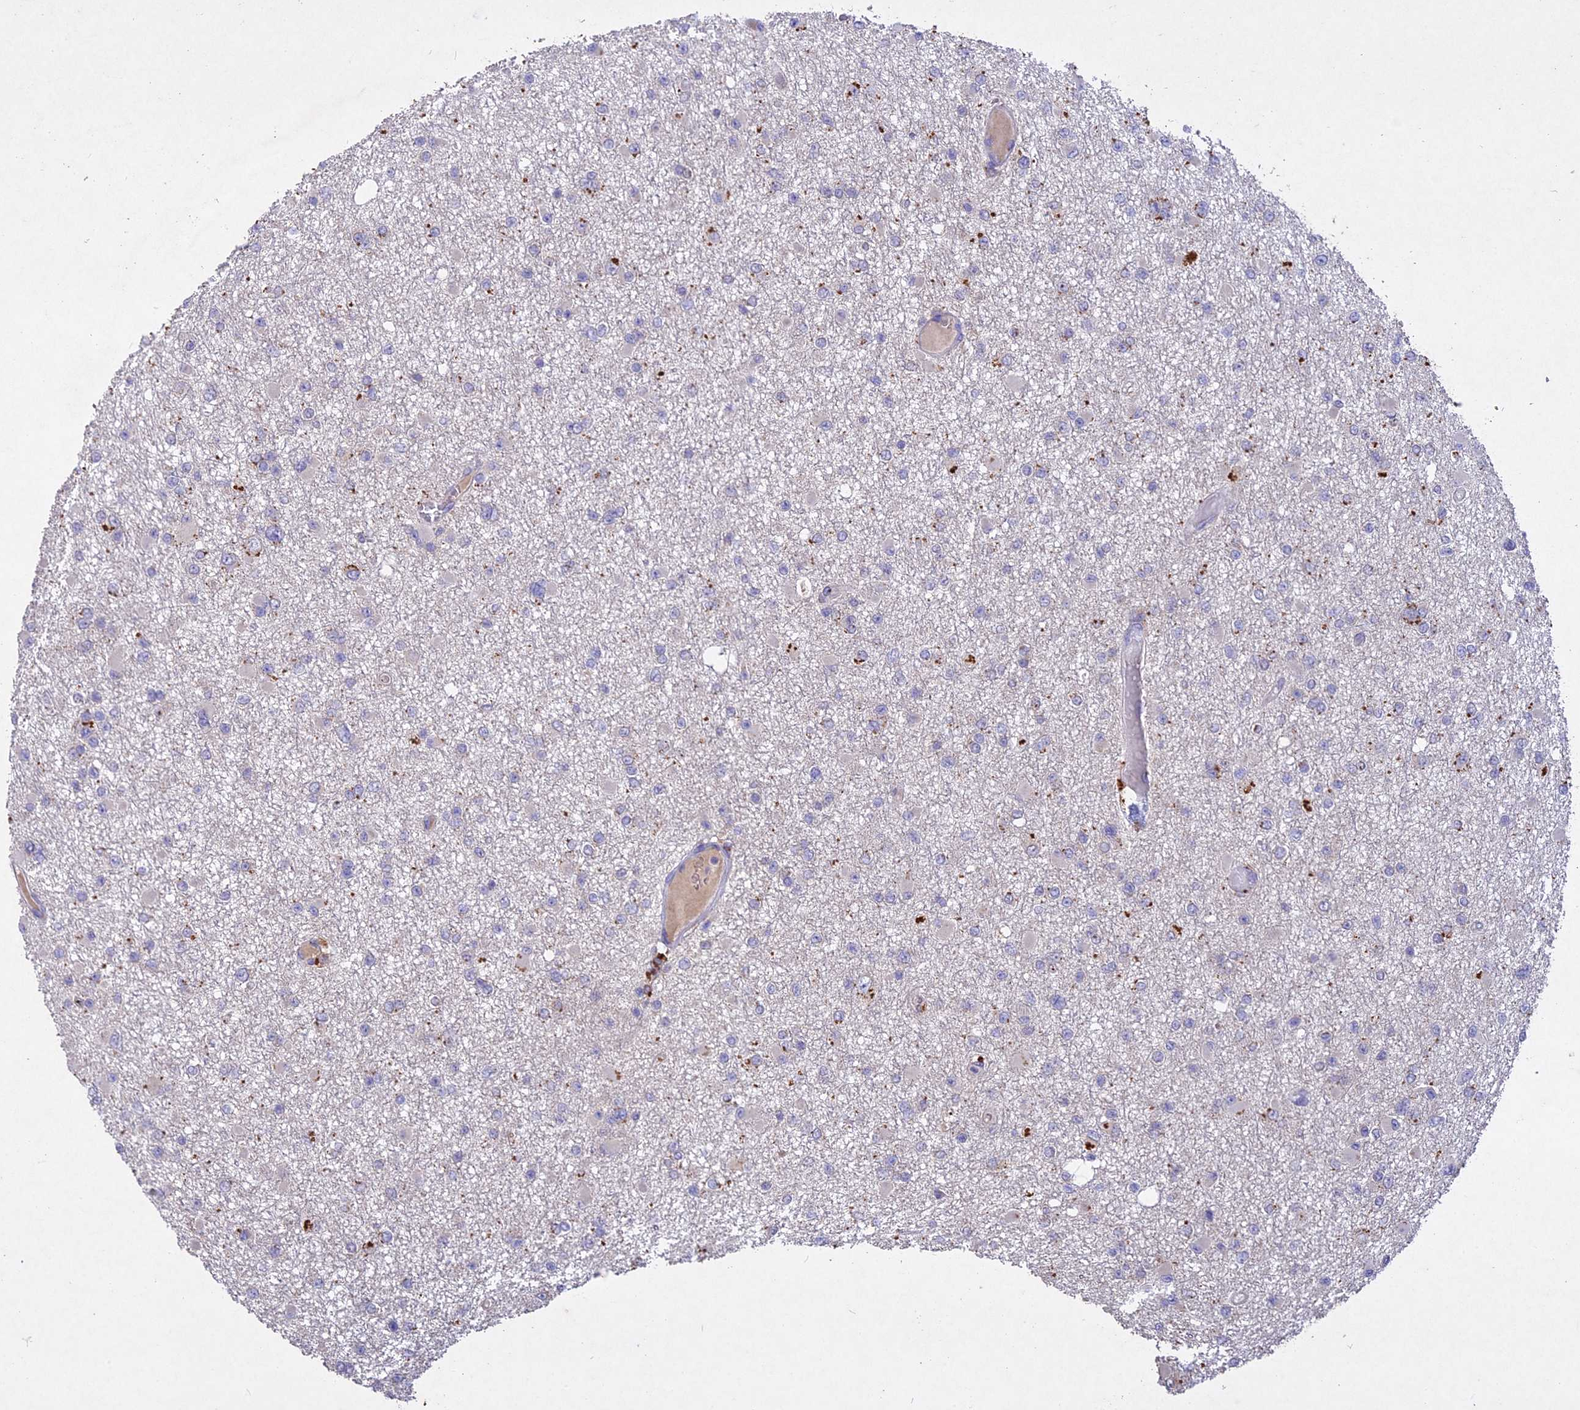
{"staining": {"intensity": "negative", "quantity": "none", "location": "none"}, "tissue": "glioma", "cell_type": "Tumor cells", "image_type": "cancer", "snomed": [{"axis": "morphology", "description": "Glioma, malignant, Low grade"}, {"axis": "topography", "description": "Brain"}], "caption": "This is an immunohistochemistry (IHC) histopathology image of malignant glioma (low-grade). There is no positivity in tumor cells.", "gene": "SLC26A4", "patient": {"sex": "female", "age": 22}}